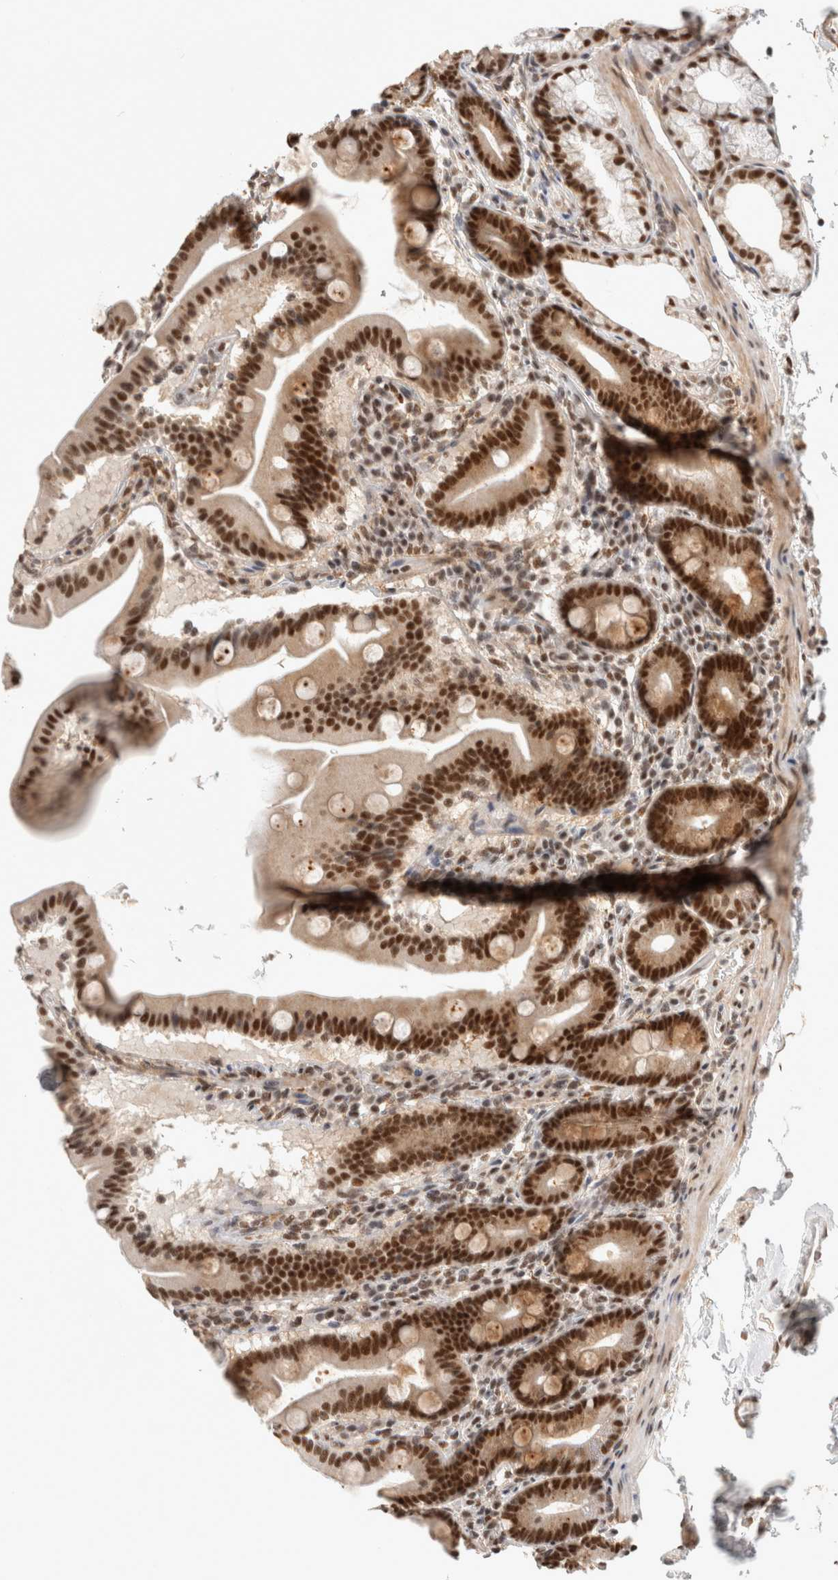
{"staining": {"intensity": "strong", "quantity": ">75%", "location": "nuclear"}, "tissue": "duodenum", "cell_type": "Glandular cells", "image_type": "normal", "snomed": [{"axis": "morphology", "description": "Normal tissue, NOS"}, {"axis": "topography", "description": "Duodenum"}], "caption": "This histopathology image demonstrates normal duodenum stained with immunohistochemistry (IHC) to label a protein in brown. The nuclear of glandular cells show strong positivity for the protein. Nuclei are counter-stained blue.", "gene": "ZNF830", "patient": {"sex": "male", "age": 54}}